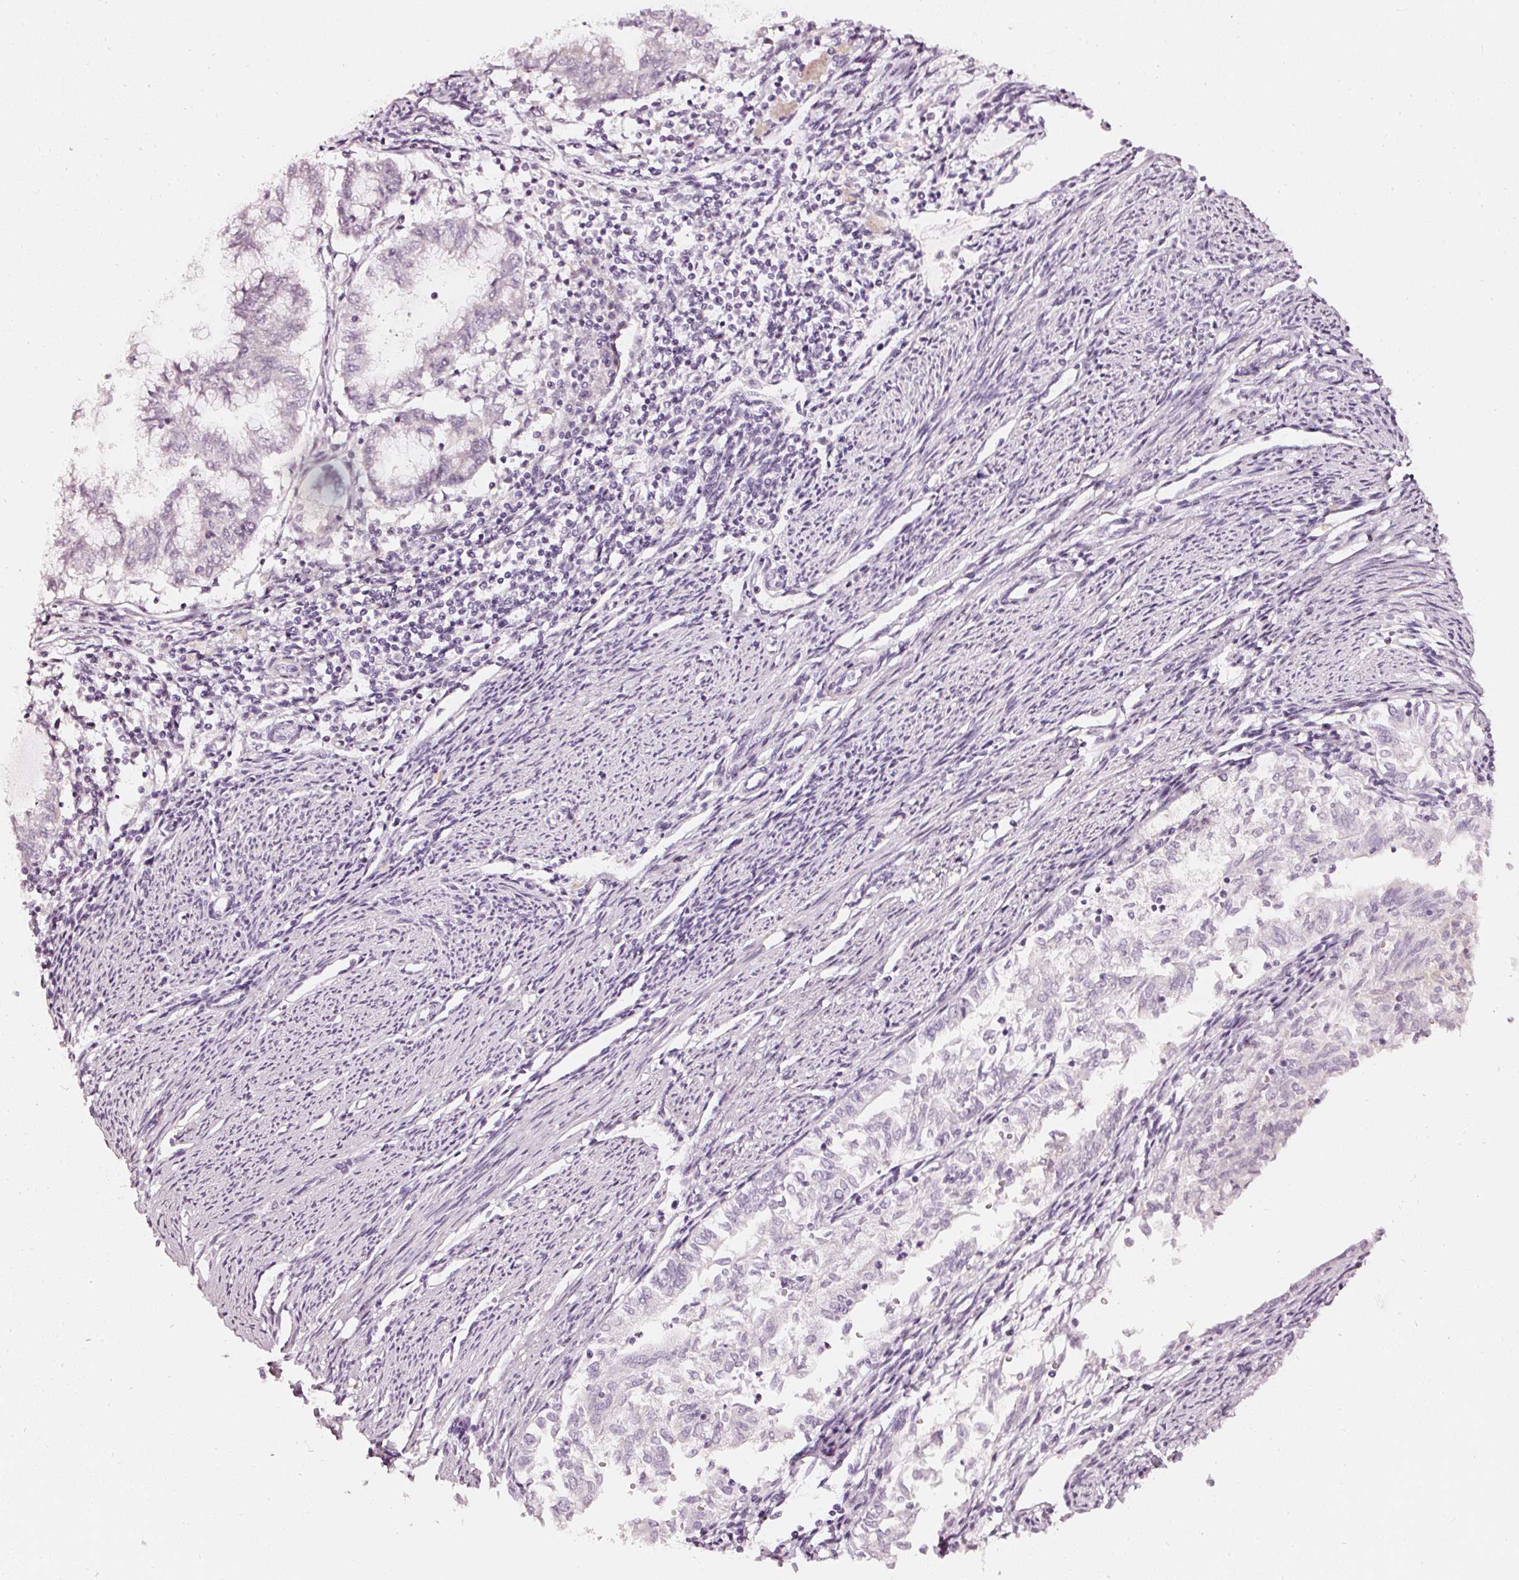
{"staining": {"intensity": "negative", "quantity": "none", "location": "none"}, "tissue": "endometrial cancer", "cell_type": "Tumor cells", "image_type": "cancer", "snomed": [{"axis": "morphology", "description": "Adenocarcinoma, NOS"}, {"axis": "topography", "description": "Endometrium"}], "caption": "A photomicrograph of endometrial cancer (adenocarcinoma) stained for a protein demonstrates no brown staining in tumor cells.", "gene": "CNP", "patient": {"sex": "female", "age": 79}}